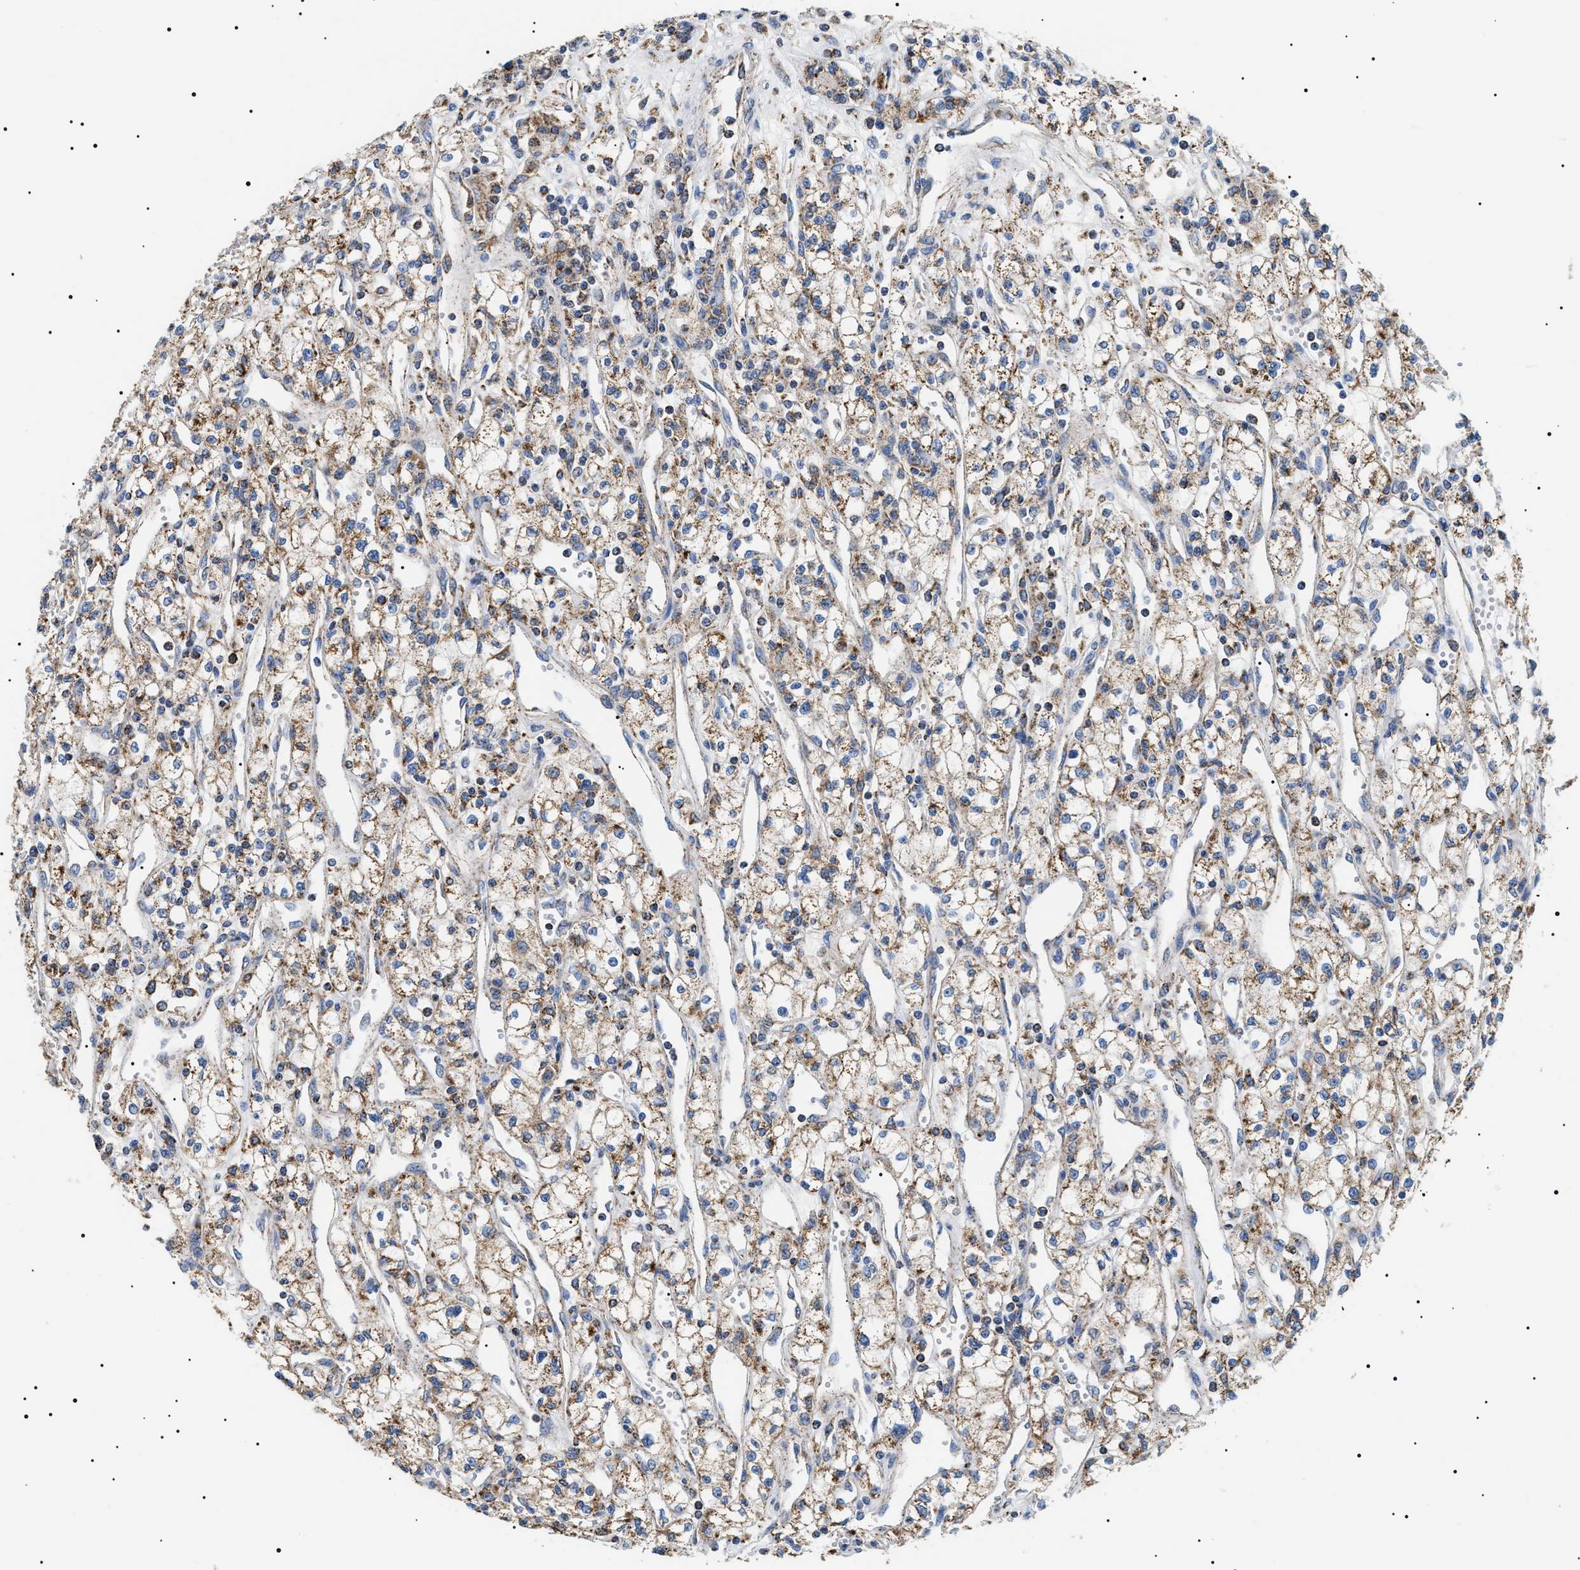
{"staining": {"intensity": "moderate", "quantity": "25%-75%", "location": "cytoplasmic/membranous"}, "tissue": "renal cancer", "cell_type": "Tumor cells", "image_type": "cancer", "snomed": [{"axis": "morphology", "description": "Adenocarcinoma, NOS"}, {"axis": "topography", "description": "Kidney"}], "caption": "This is a photomicrograph of IHC staining of renal adenocarcinoma, which shows moderate positivity in the cytoplasmic/membranous of tumor cells.", "gene": "OXSM", "patient": {"sex": "male", "age": 59}}